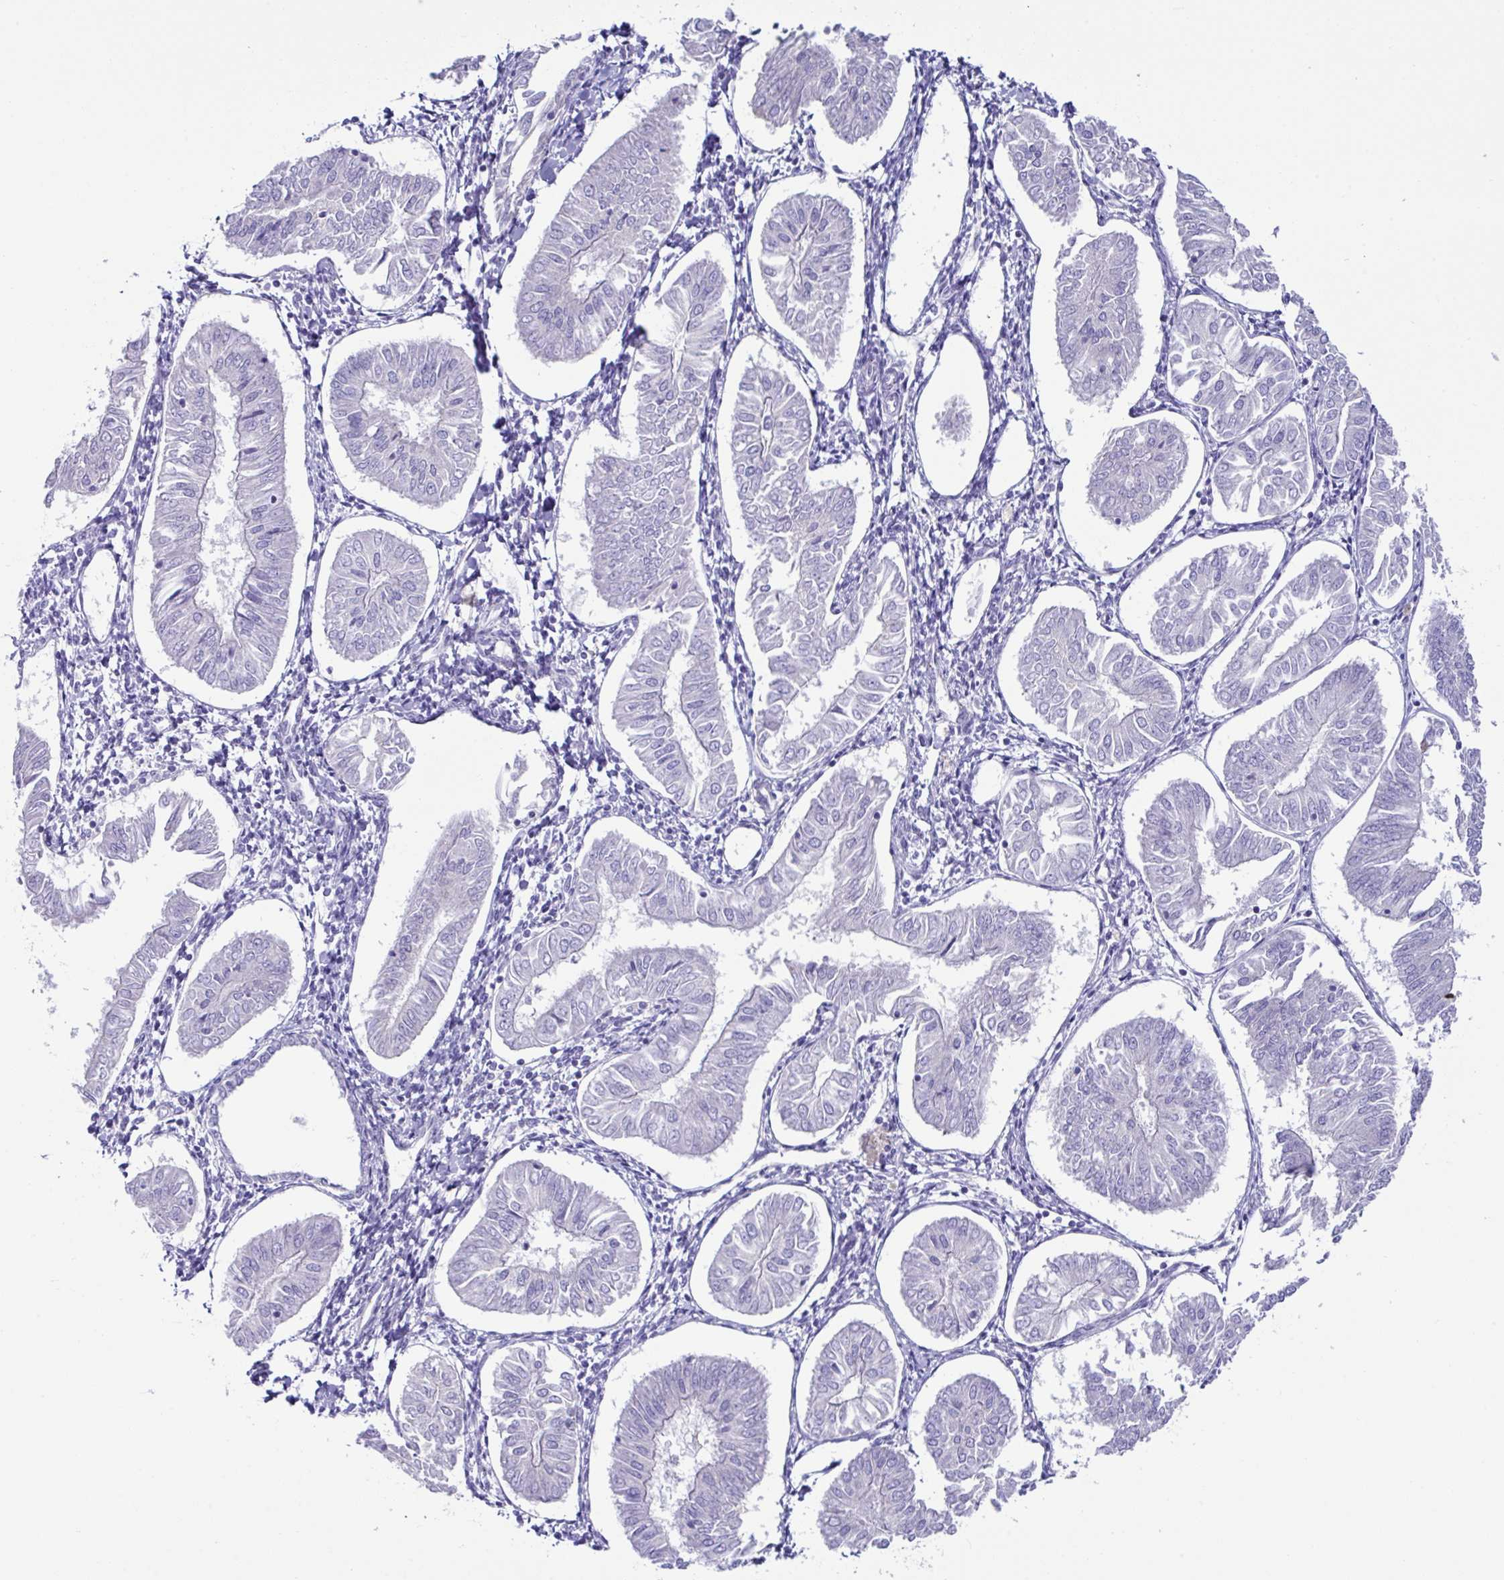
{"staining": {"intensity": "negative", "quantity": "none", "location": "none"}, "tissue": "endometrial cancer", "cell_type": "Tumor cells", "image_type": "cancer", "snomed": [{"axis": "morphology", "description": "Adenocarcinoma, NOS"}, {"axis": "topography", "description": "Endometrium"}], "caption": "This is a micrograph of immunohistochemistry (IHC) staining of endometrial cancer (adenocarcinoma), which shows no positivity in tumor cells.", "gene": "MED11", "patient": {"sex": "female", "age": 58}}